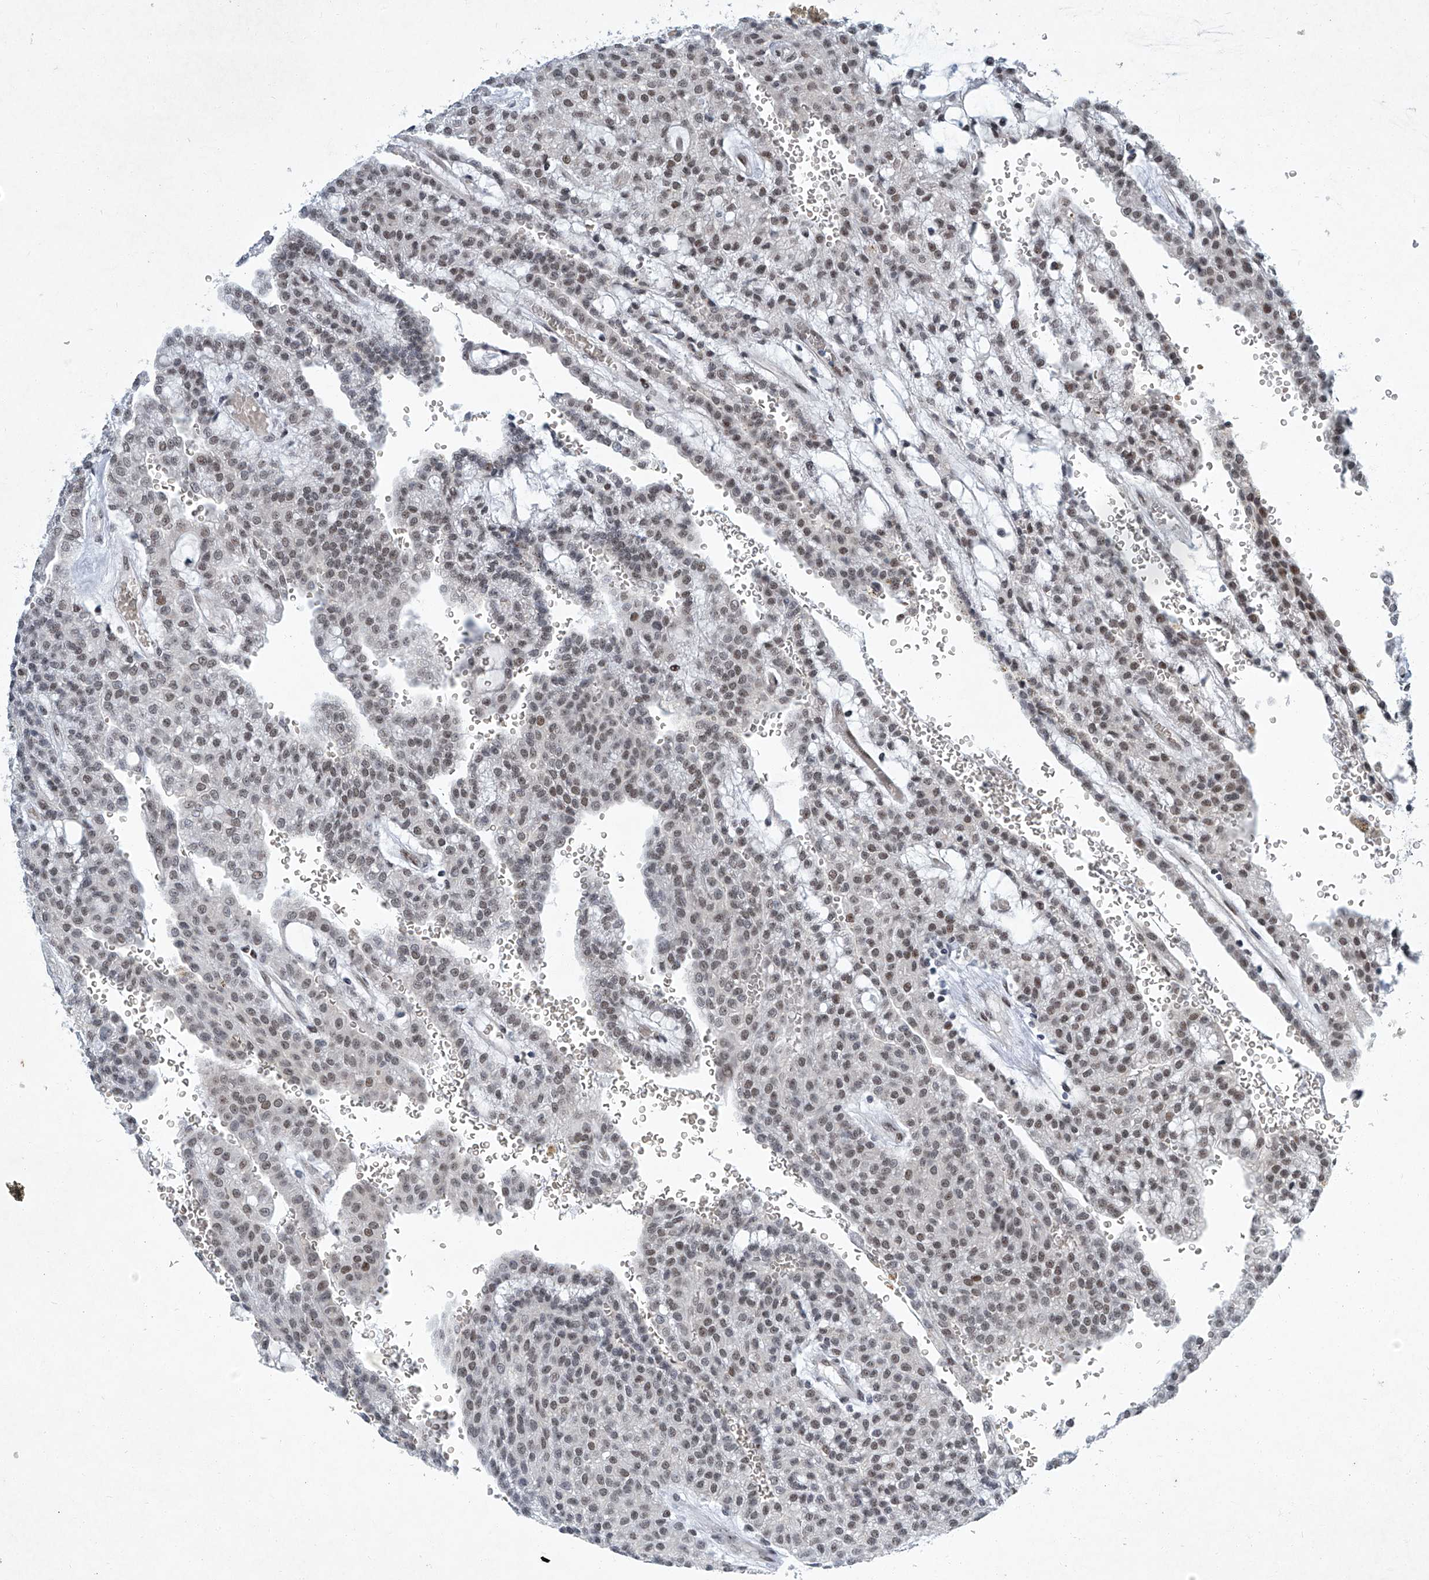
{"staining": {"intensity": "moderate", "quantity": ">75%", "location": "nuclear"}, "tissue": "renal cancer", "cell_type": "Tumor cells", "image_type": "cancer", "snomed": [{"axis": "morphology", "description": "Adenocarcinoma, NOS"}, {"axis": "topography", "description": "Kidney"}], "caption": "Human renal adenocarcinoma stained with a protein marker exhibits moderate staining in tumor cells.", "gene": "TFDP1", "patient": {"sex": "male", "age": 63}}